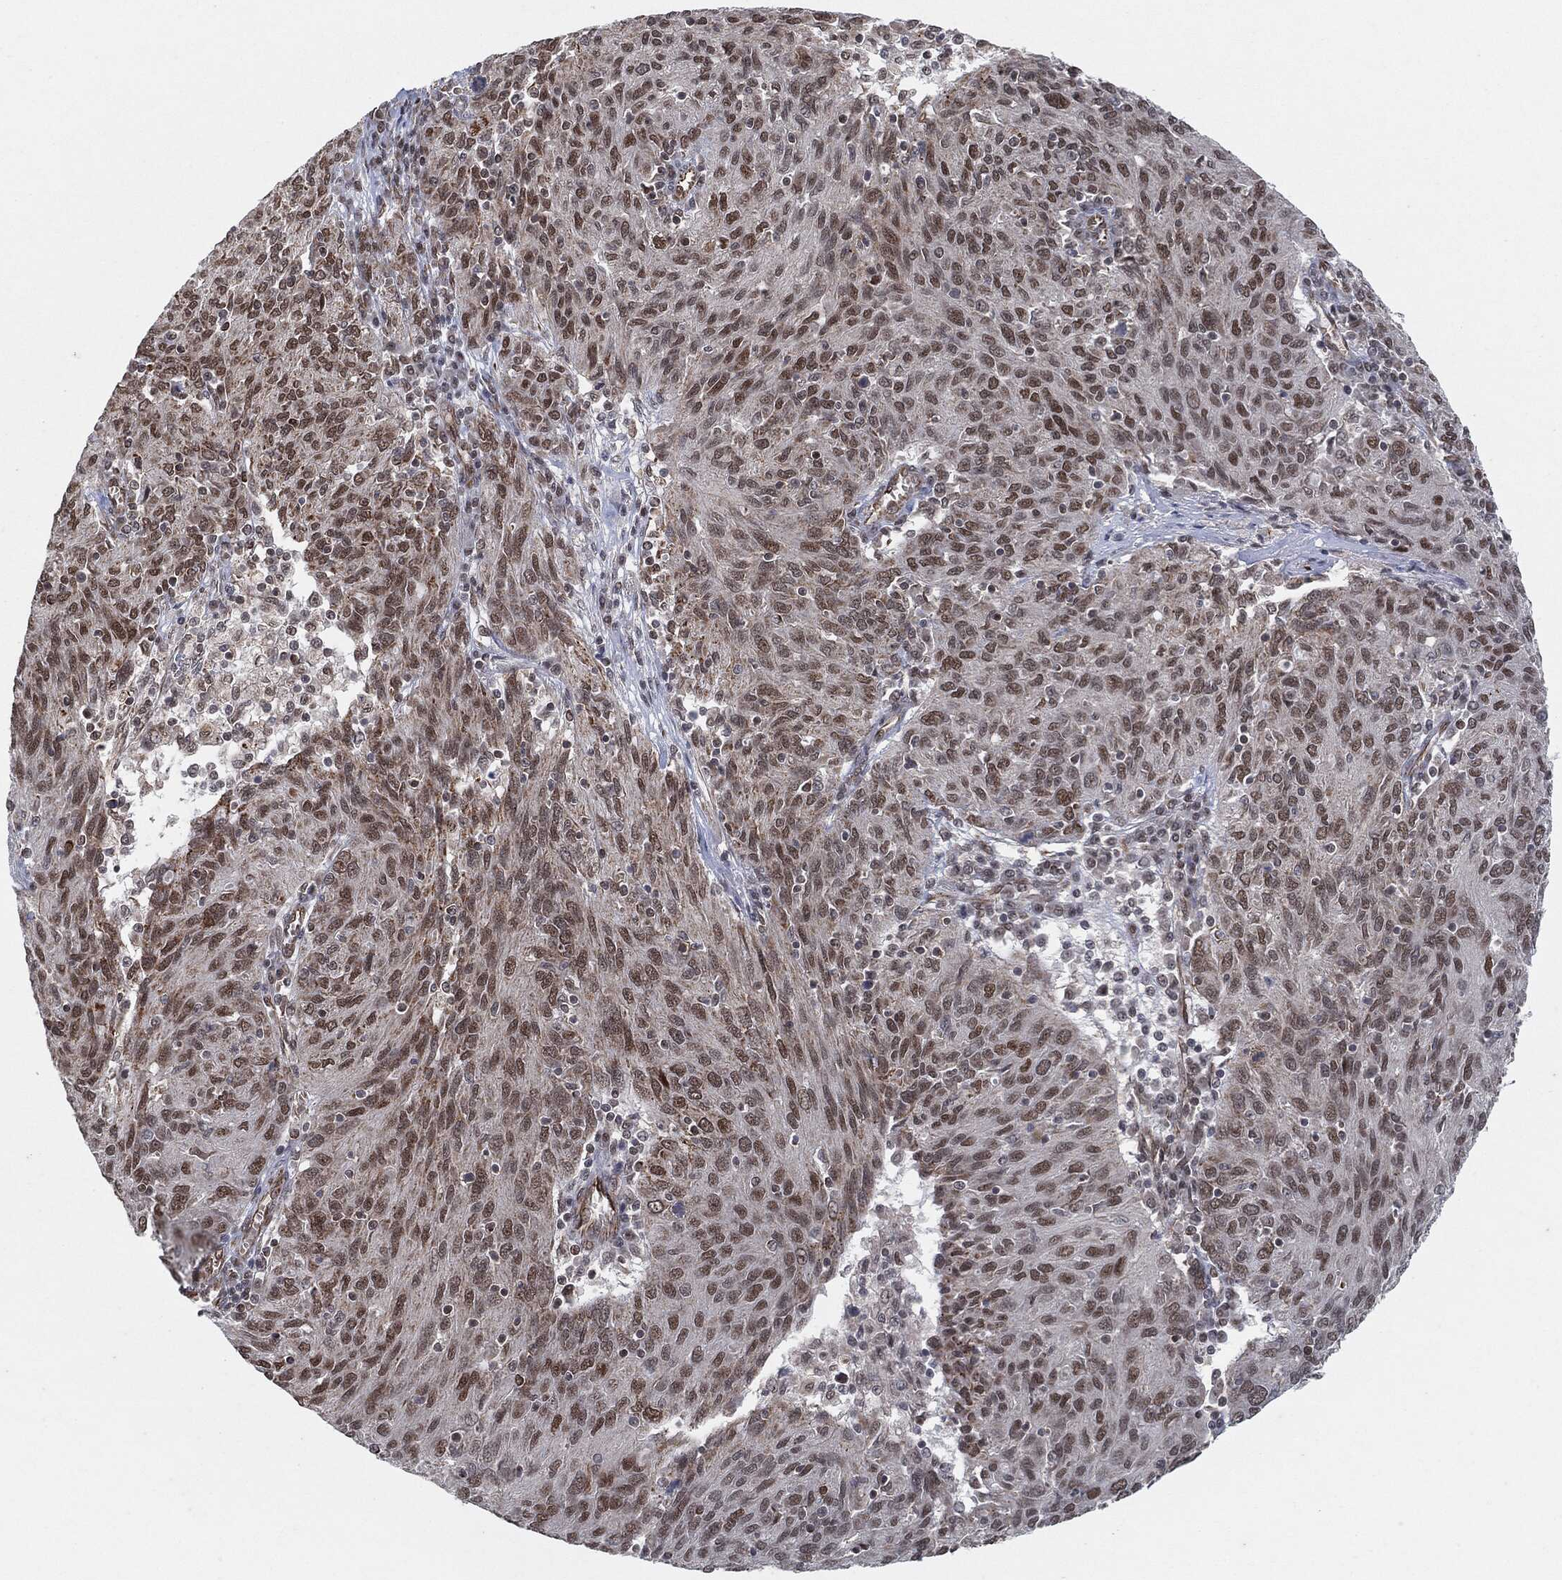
{"staining": {"intensity": "strong", "quantity": "<25%", "location": "nuclear"}, "tissue": "ovarian cancer", "cell_type": "Tumor cells", "image_type": "cancer", "snomed": [{"axis": "morphology", "description": "Carcinoma, endometroid"}, {"axis": "topography", "description": "Ovary"}], "caption": "Protein staining of ovarian cancer (endometroid carcinoma) tissue displays strong nuclear staining in about <25% of tumor cells.", "gene": "TP53RK", "patient": {"sex": "female", "age": 50}}